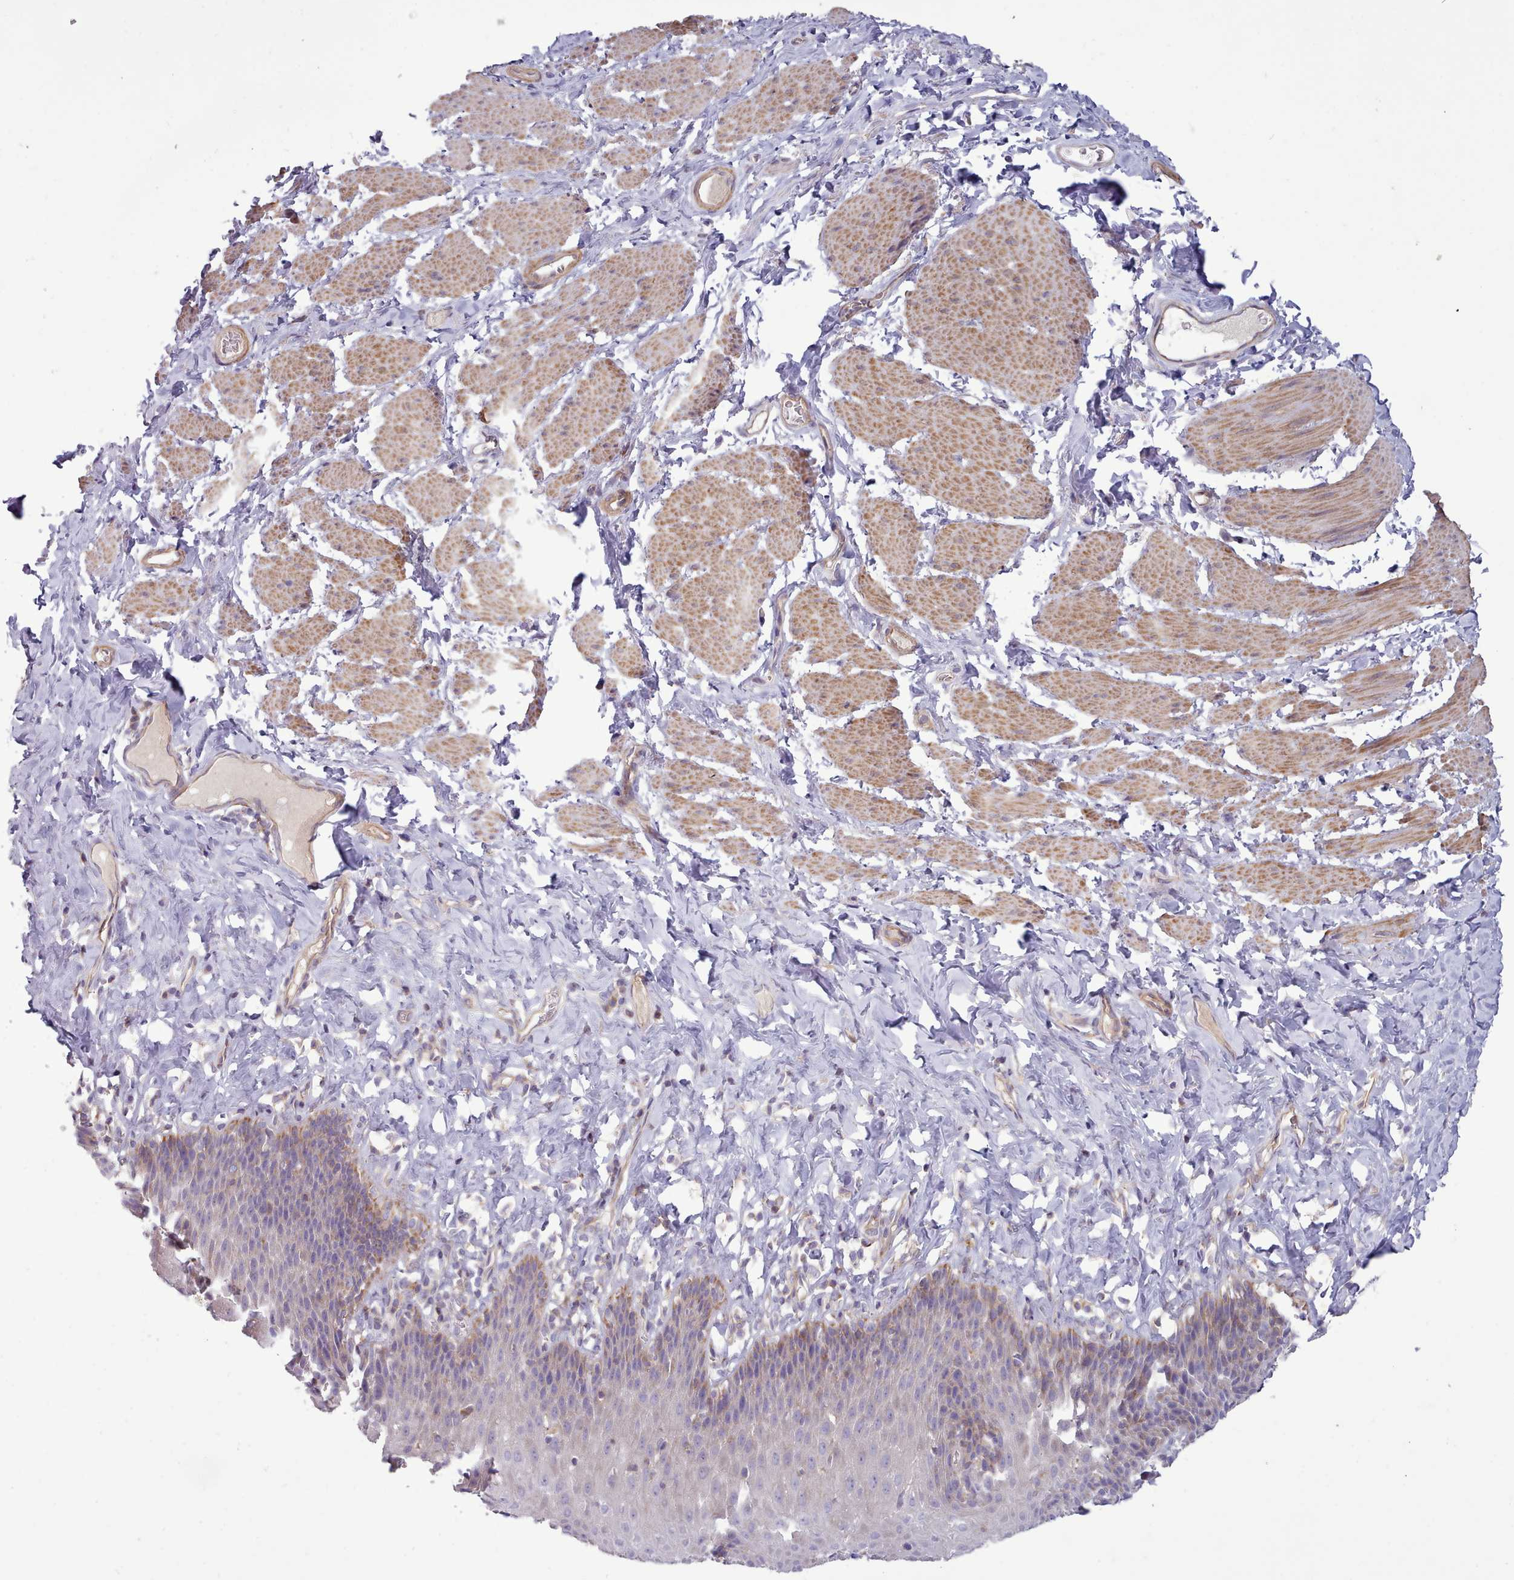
{"staining": {"intensity": "weak", "quantity": "<25%", "location": "cytoplasmic/membranous"}, "tissue": "esophagus", "cell_type": "Squamous epithelial cells", "image_type": "normal", "snomed": [{"axis": "morphology", "description": "Normal tissue, NOS"}, {"axis": "topography", "description": "Esophagus"}], "caption": "IHC micrograph of benign esophagus: human esophagus stained with DAB (3,3'-diaminobenzidine) shows no significant protein positivity in squamous epithelial cells.", "gene": "TENT4B", "patient": {"sex": "female", "age": 61}}